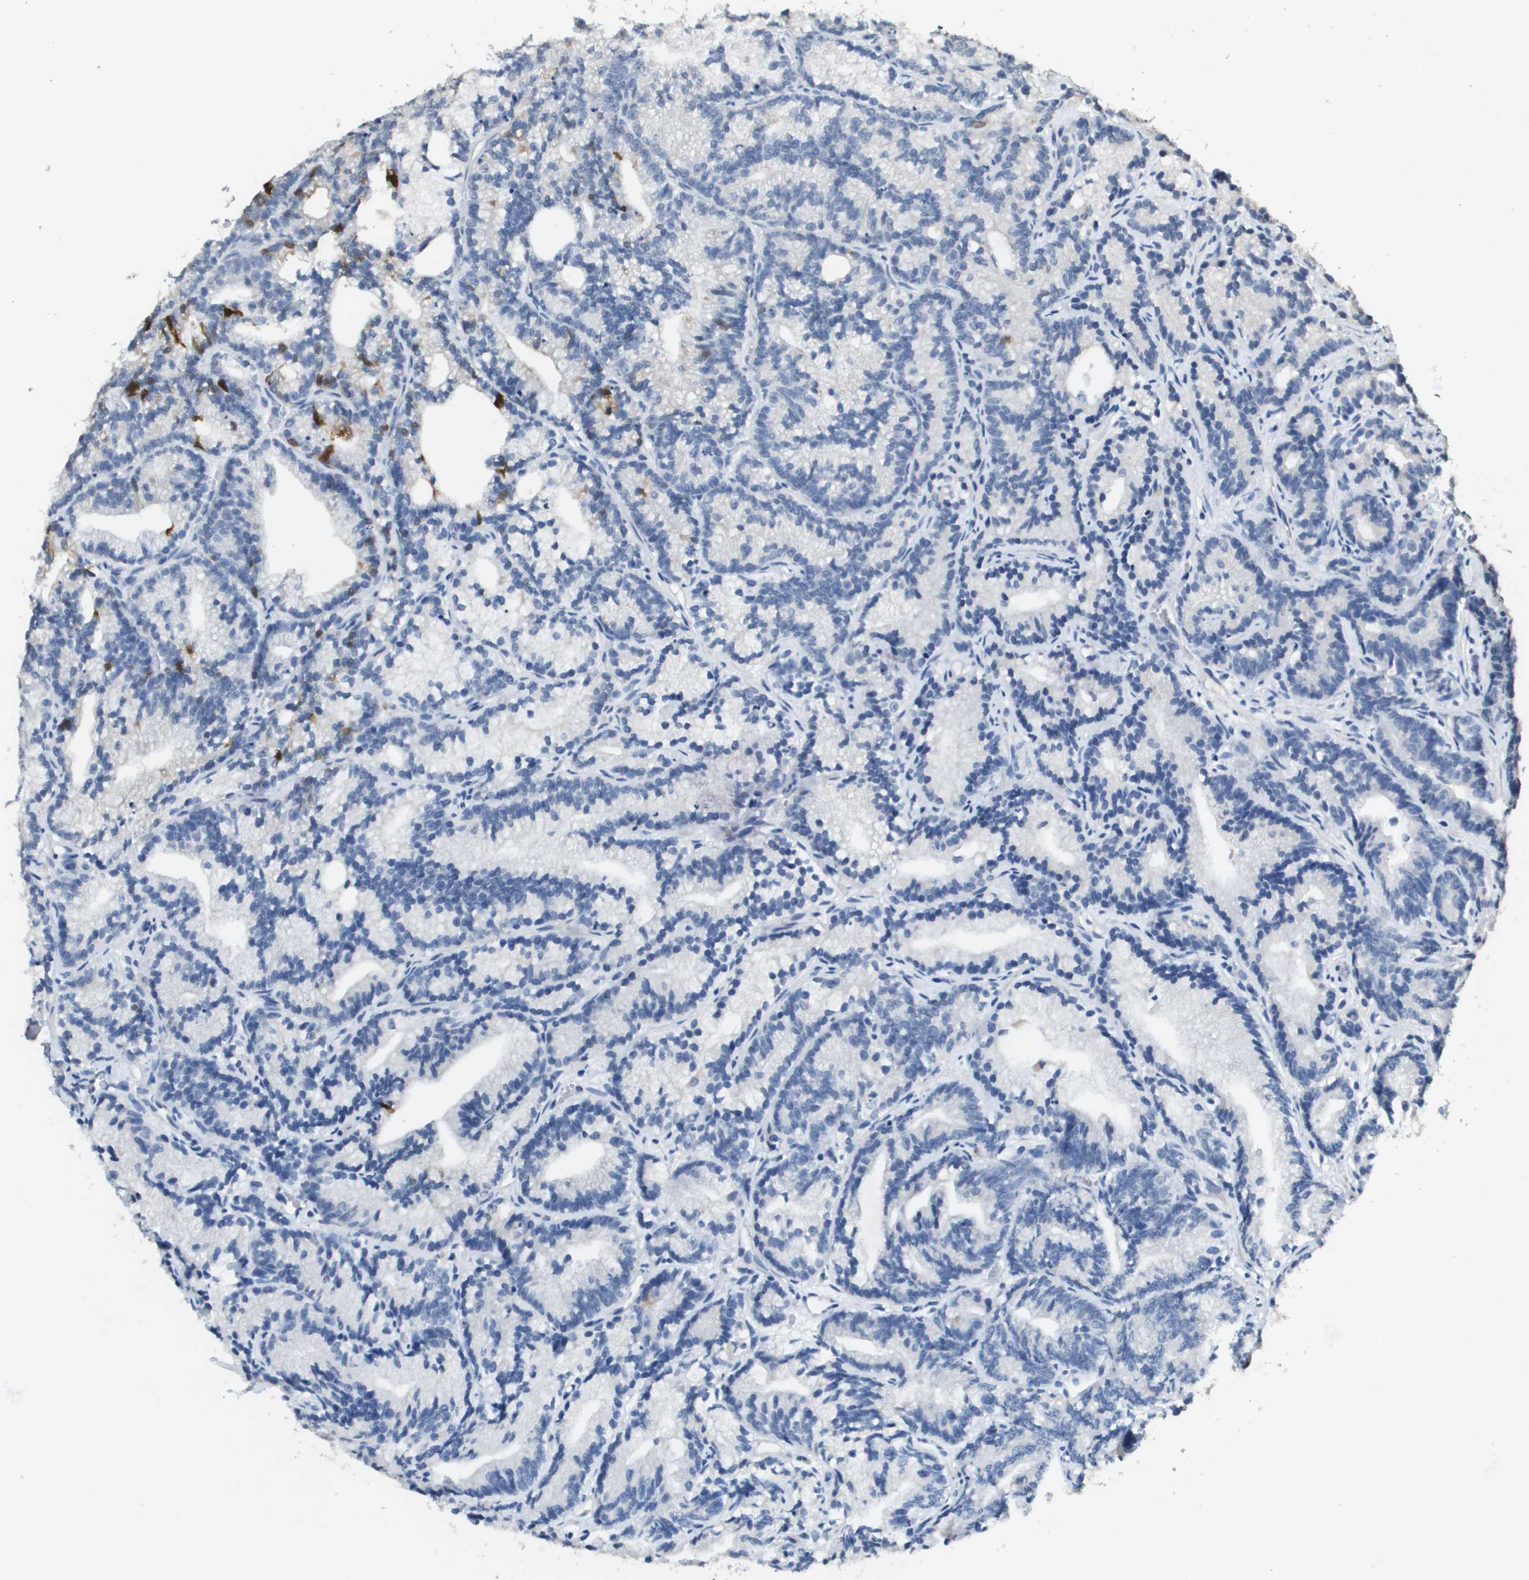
{"staining": {"intensity": "negative", "quantity": "none", "location": "none"}, "tissue": "prostate cancer", "cell_type": "Tumor cells", "image_type": "cancer", "snomed": [{"axis": "morphology", "description": "Adenocarcinoma, Low grade"}, {"axis": "topography", "description": "Prostate"}], "caption": "Protein analysis of prostate low-grade adenocarcinoma displays no significant expression in tumor cells.", "gene": "MT3", "patient": {"sex": "male", "age": 89}}